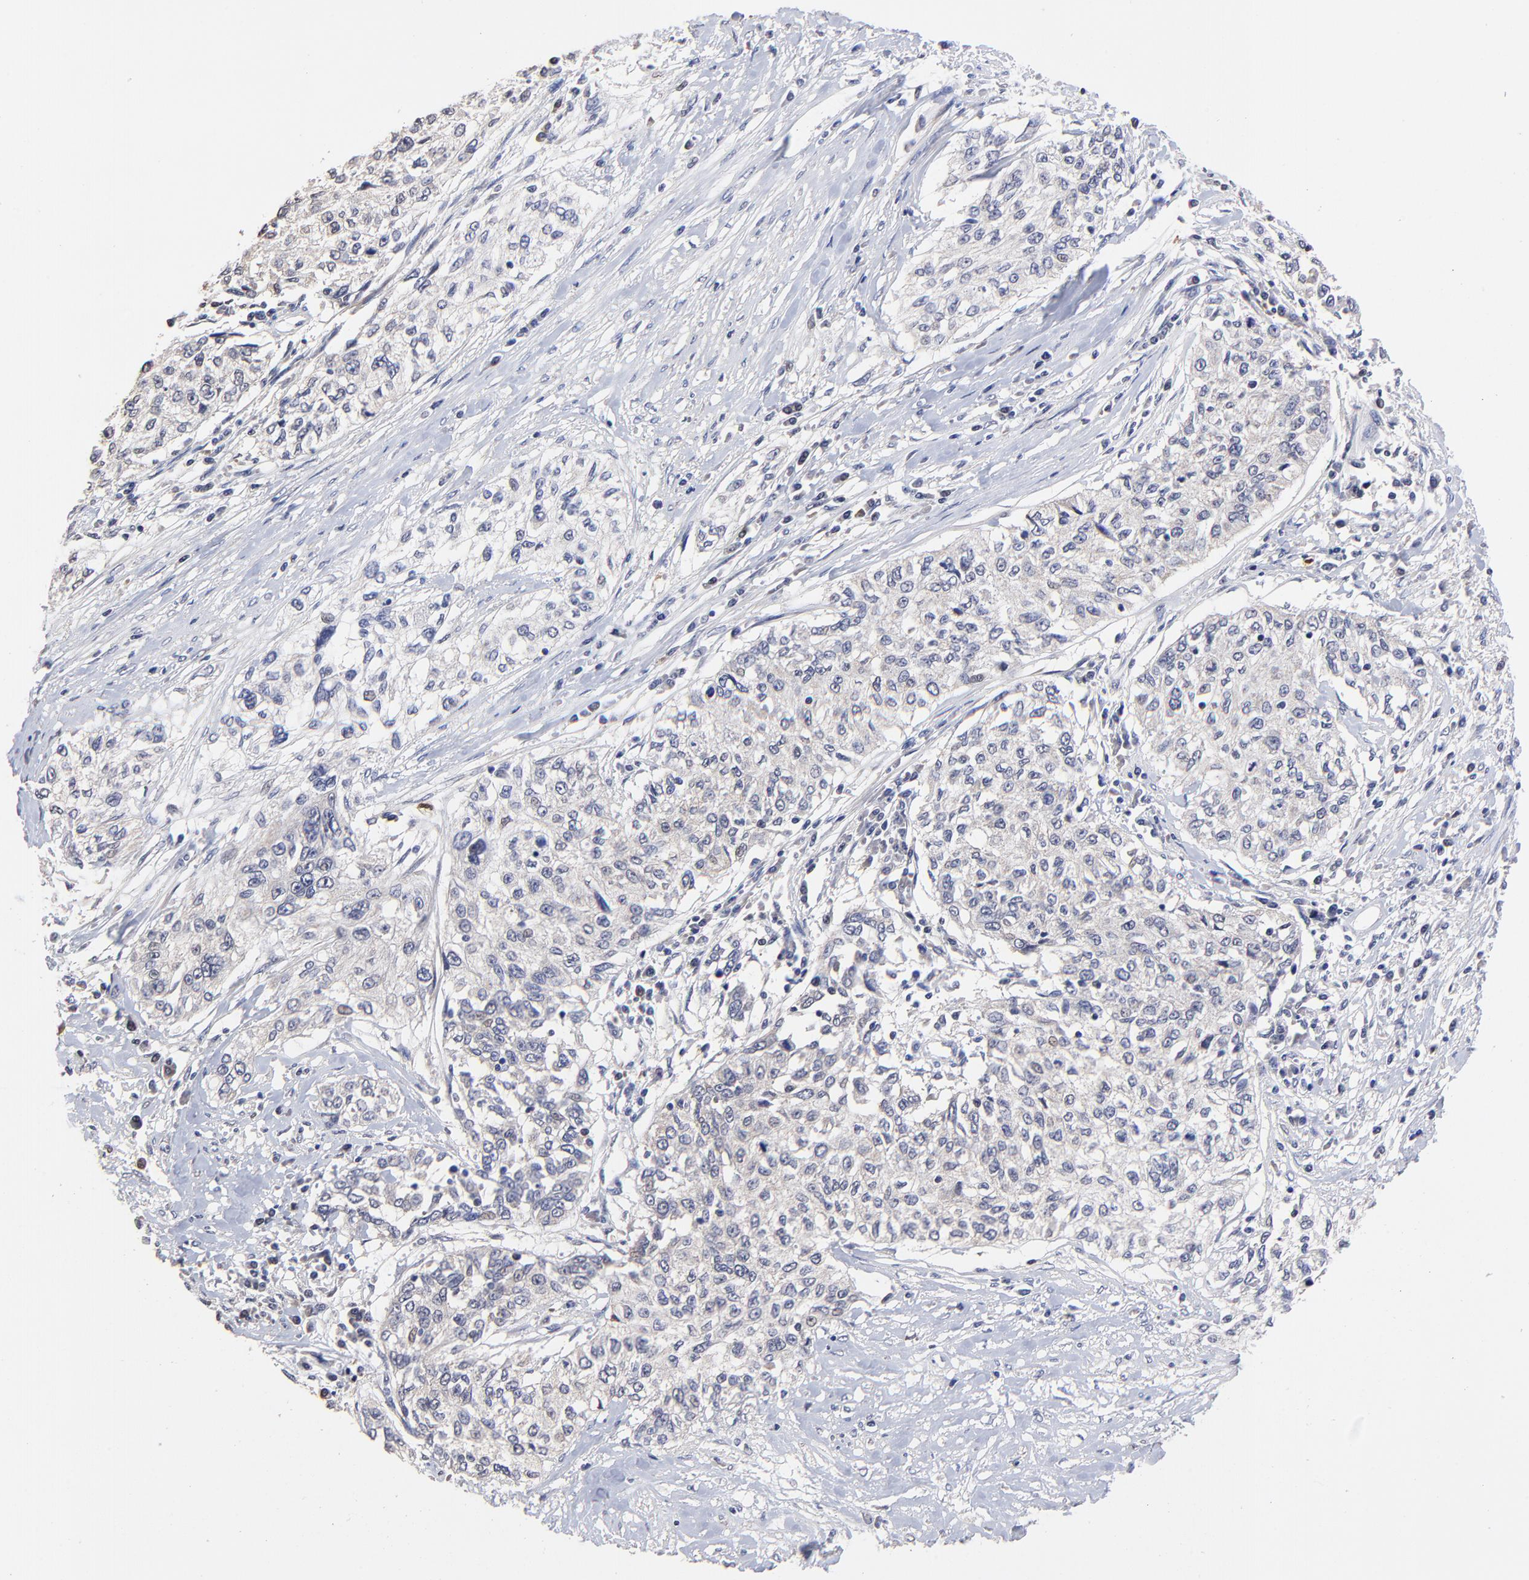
{"staining": {"intensity": "weak", "quantity": "<25%", "location": "nuclear"}, "tissue": "cervical cancer", "cell_type": "Tumor cells", "image_type": "cancer", "snomed": [{"axis": "morphology", "description": "Squamous cell carcinoma, NOS"}, {"axis": "topography", "description": "Cervix"}], "caption": "Immunohistochemical staining of squamous cell carcinoma (cervical) reveals no significant positivity in tumor cells.", "gene": "BBOF1", "patient": {"sex": "female", "age": 57}}